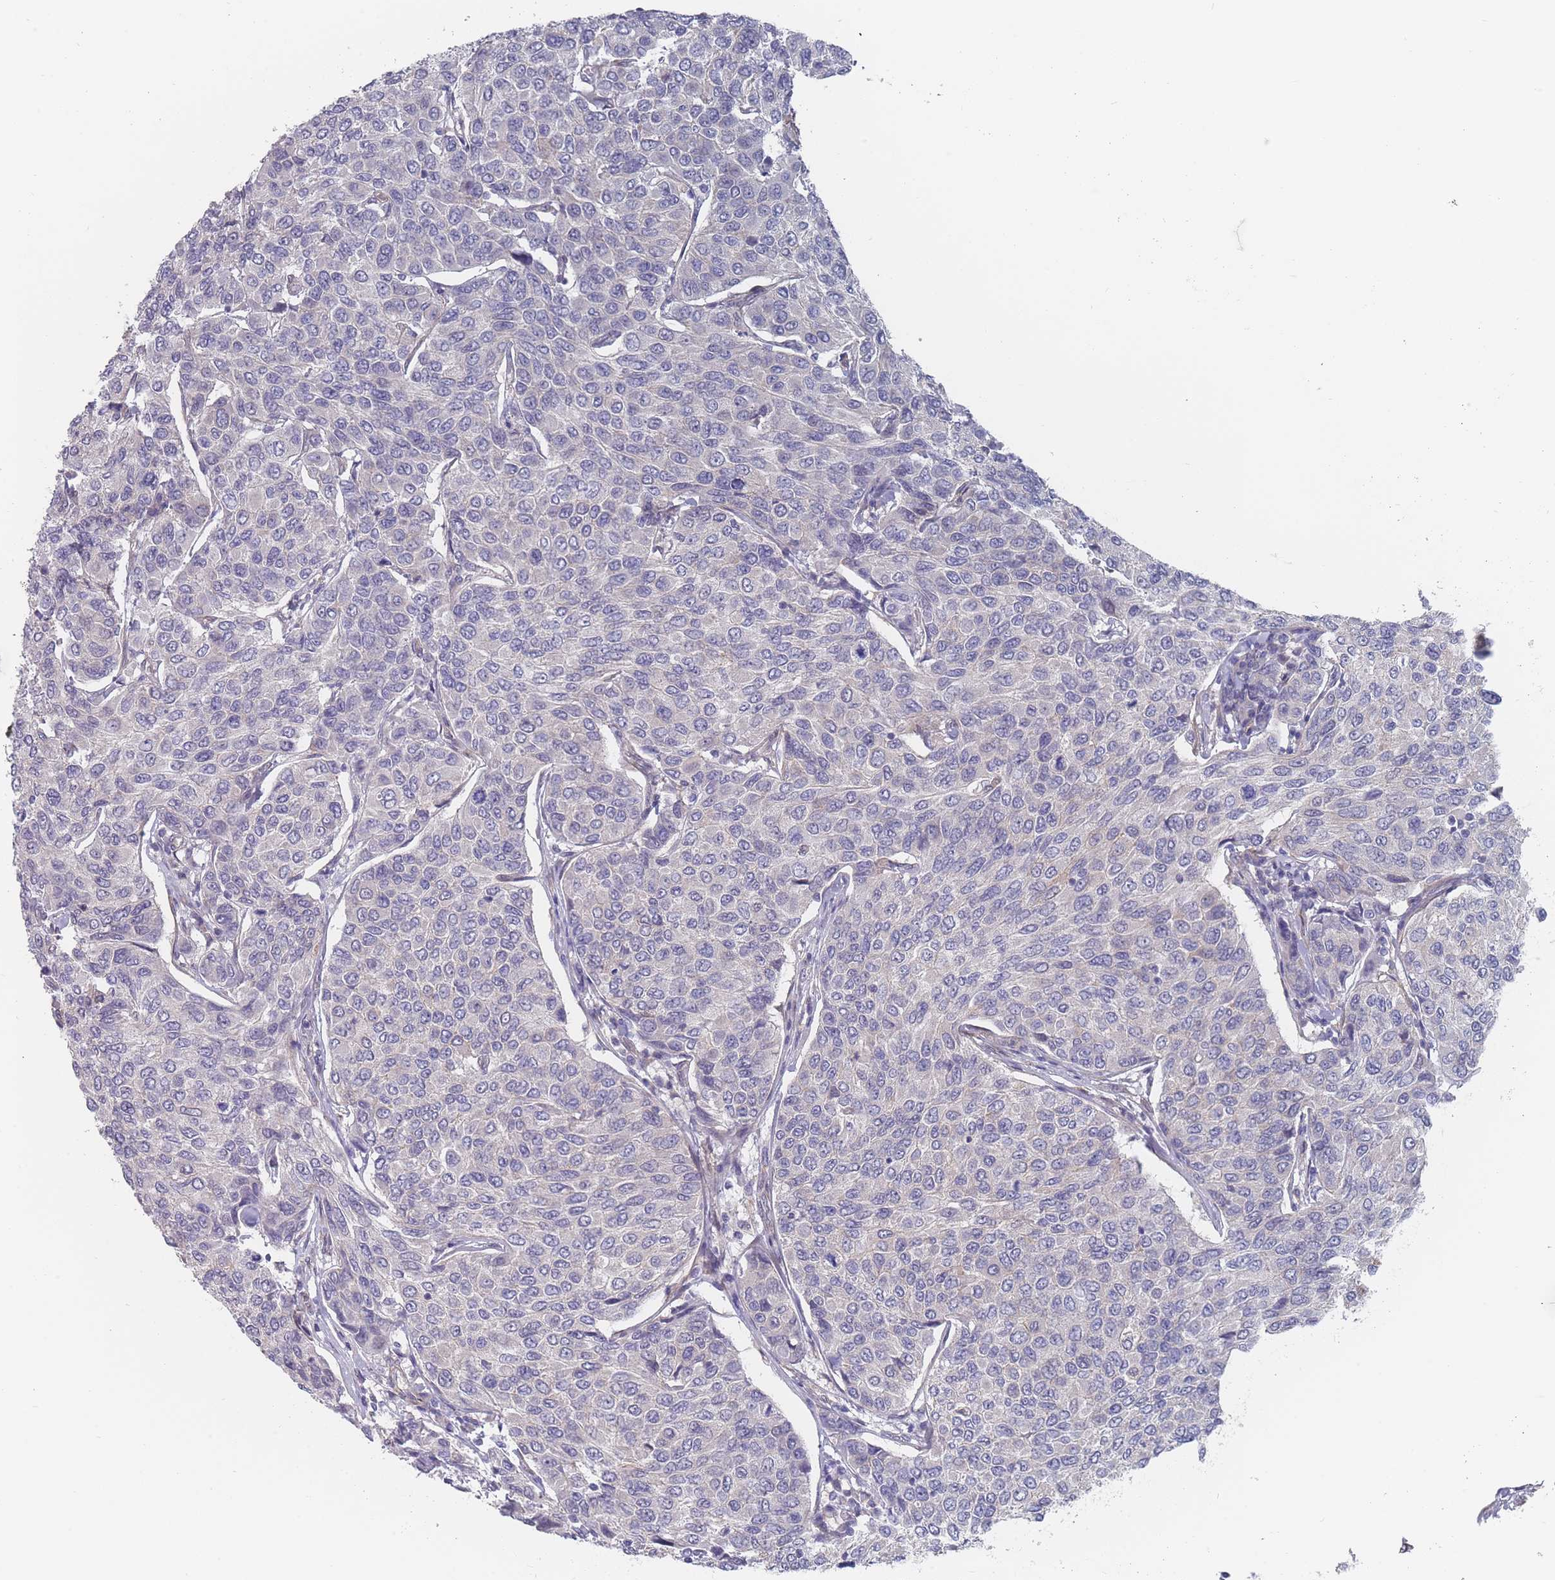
{"staining": {"intensity": "negative", "quantity": "none", "location": "none"}, "tissue": "breast cancer", "cell_type": "Tumor cells", "image_type": "cancer", "snomed": [{"axis": "morphology", "description": "Duct carcinoma"}, {"axis": "topography", "description": "Breast"}], "caption": "This is a image of immunohistochemistry staining of intraductal carcinoma (breast), which shows no expression in tumor cells.", "gene": "SLC1A6", "patient": {"sex": "female", "age": 55}}